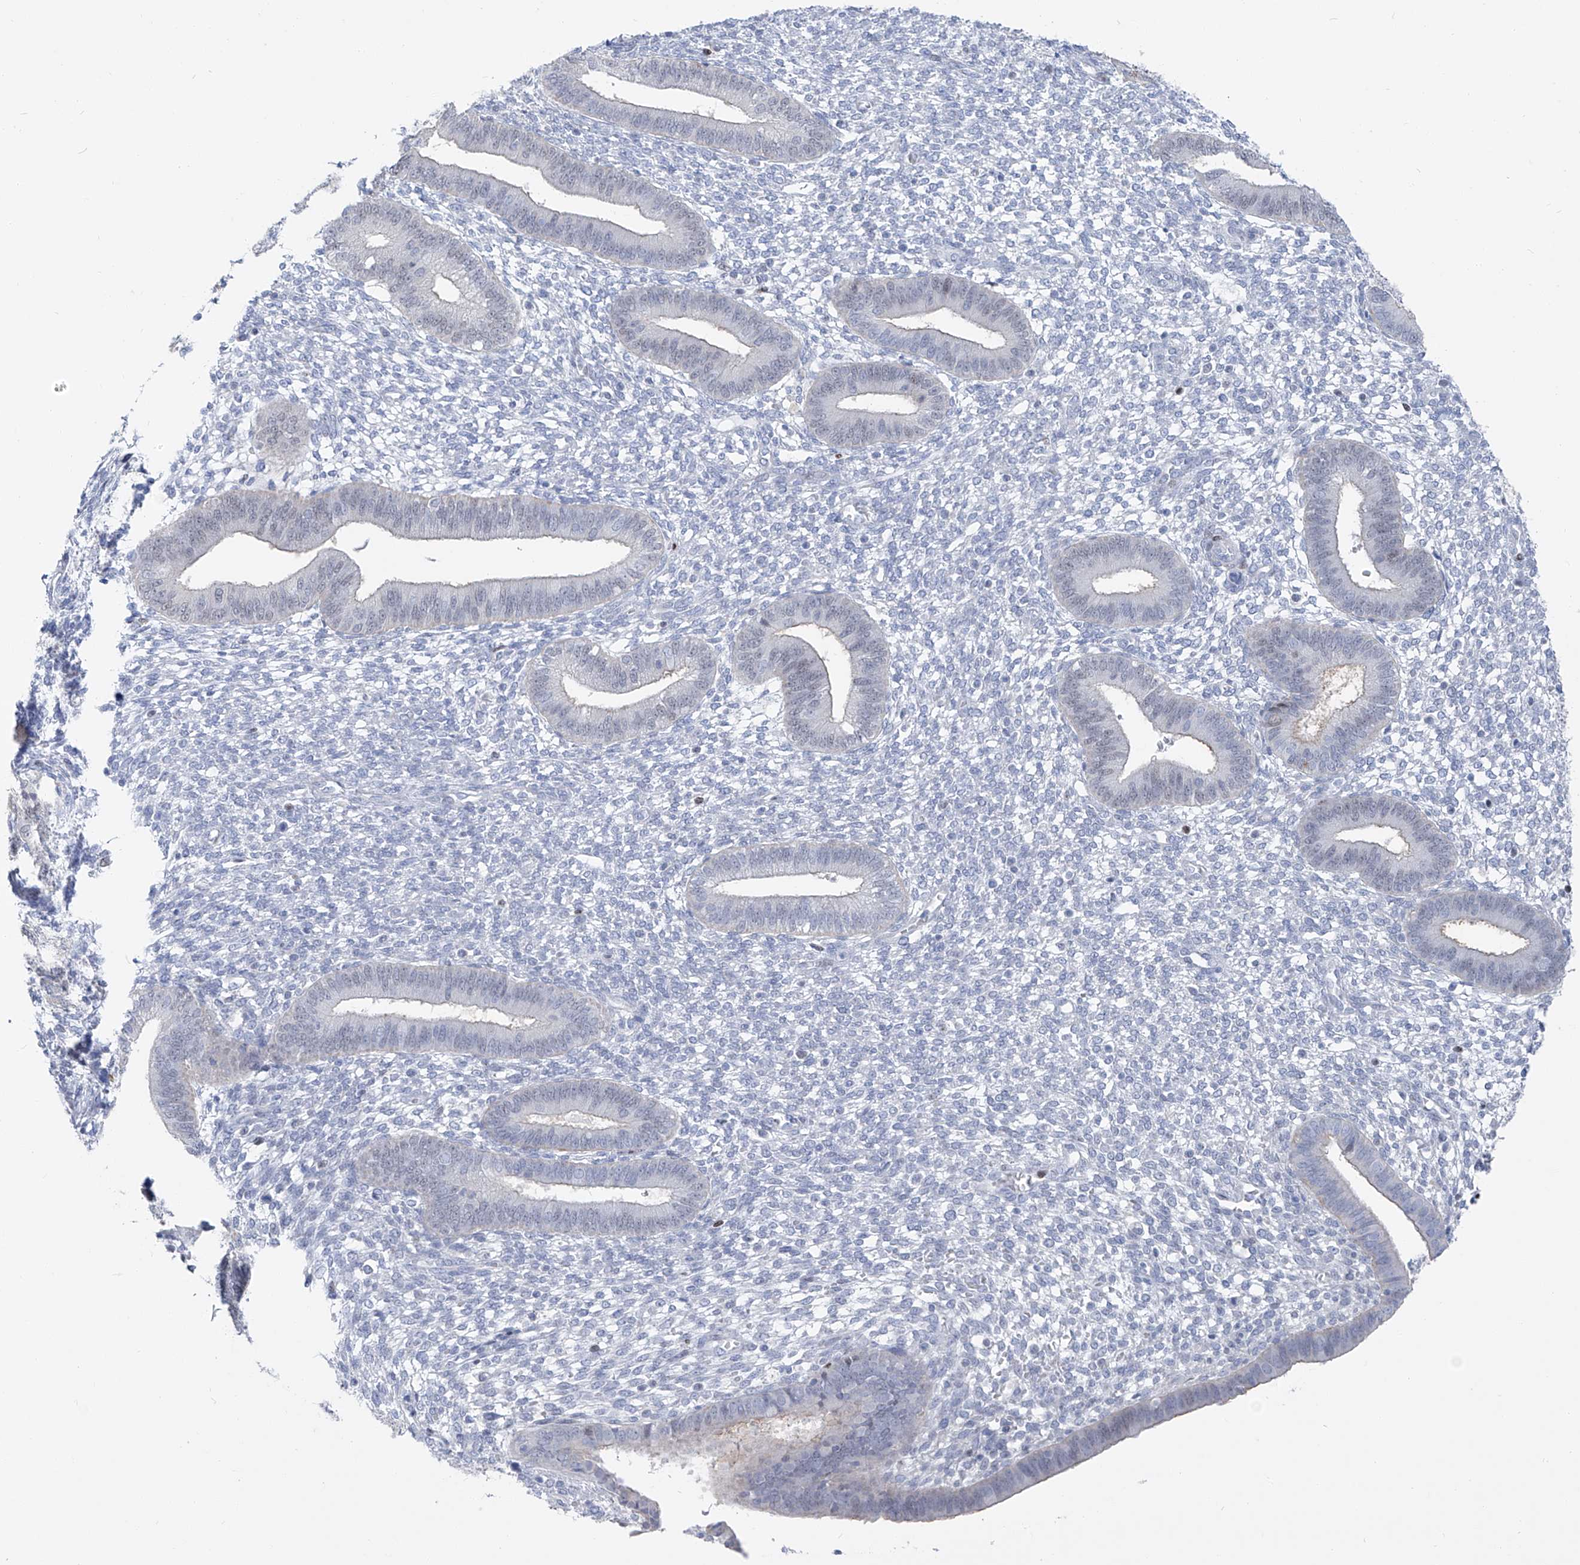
{"staining": {"intensity": "negative", "quantity": "none", "location": "none"}, "tissue": "endometrium", "cell_type": "Cells in endometrial stroma", "image_type": "normal", "snomed": [{"axis": "morphology", "description": "Normal tissue, NOS"}, {"axis": "topography", "description": "Endometrium"}], "caption": "Protein analysis of benign endometrium displays no significant staining in cells in endometrial stroma. Brightfield microscopy of immunohistochemistry (IHC) stained with DAB (3,3'-diaminobenzidine) (brown) and hematoxylin (blue), captured at high magnification.", "gene": "FRS3", "patient": {"sex": "female", "age": 46}}